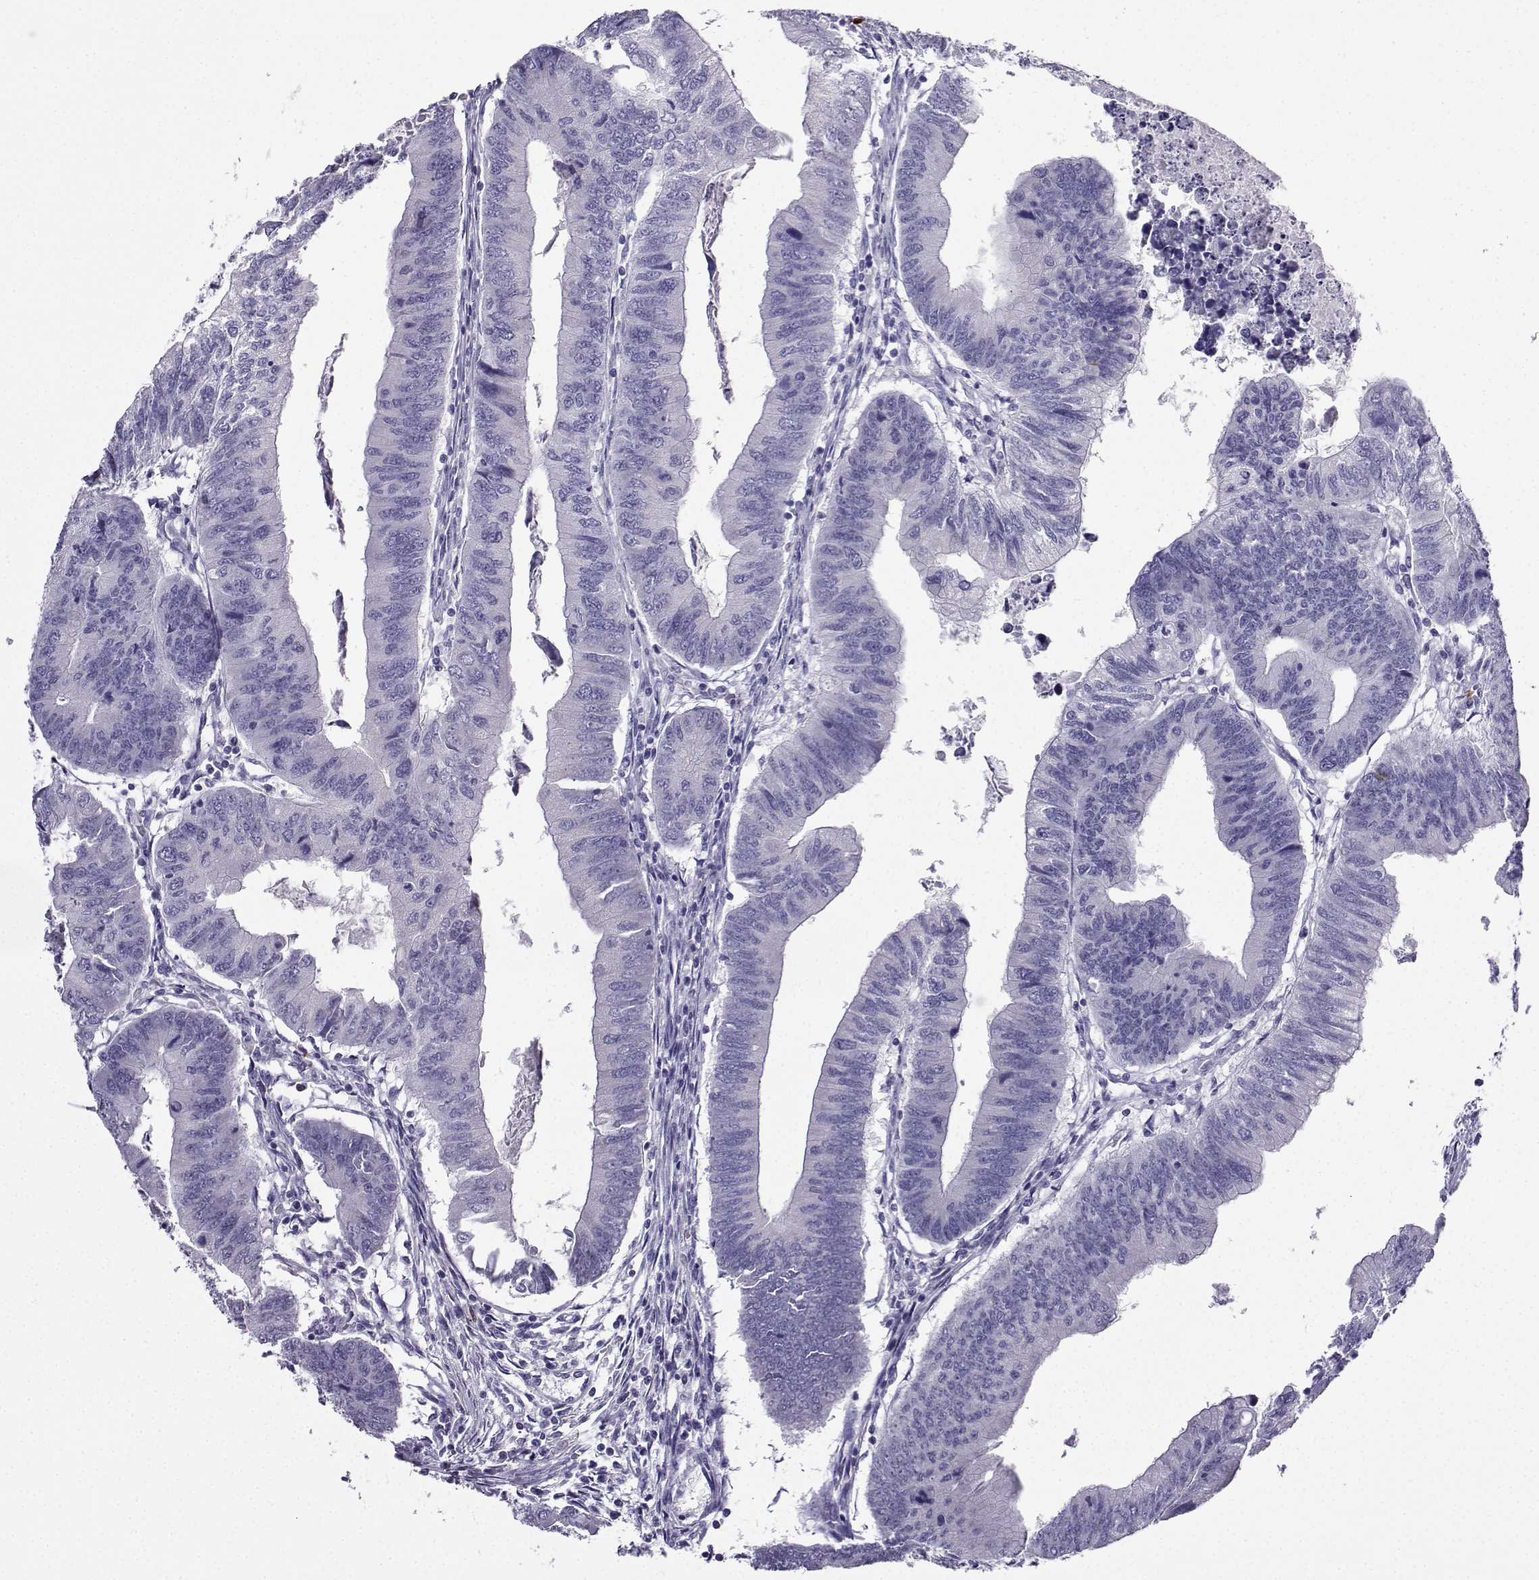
{"staining": {"intensity": "negative", "quantity": "none", "location": "none"}, "tissue": "colorectal cancer", "cell_type": "Tumor cells", "image_type": "cancer", "snomed": [{"axis": "morphology", "description": "Adenocarcinoma, NOS"}, {"axis": "topography", "description": "Colon"}], "caption": "Histopathology image shows no protein expression in tumor cells of adenocarcinoma (colorectal) tissue.", "gene": "LINGO1", "patient": {"sex": "male", "age": 53}}